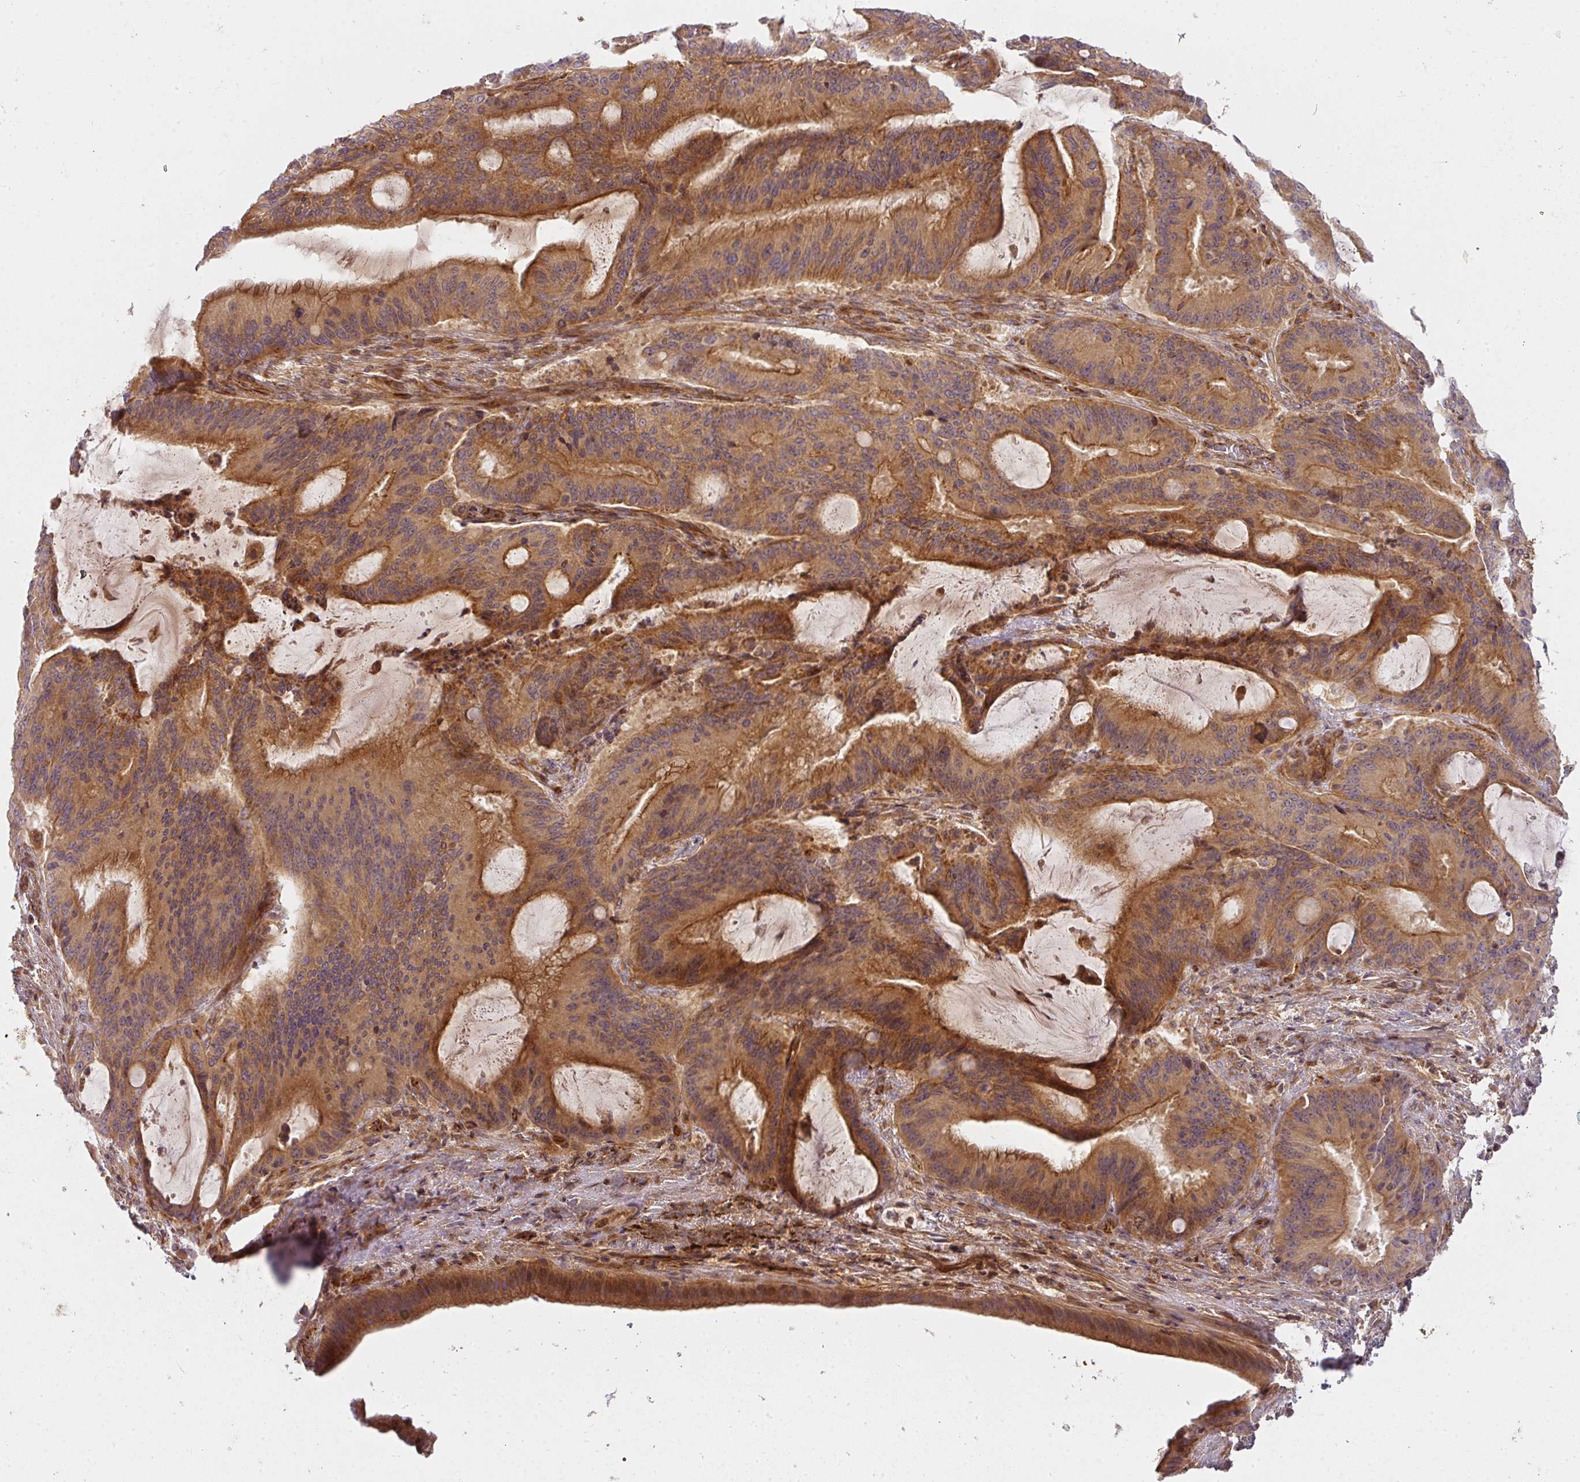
{"staining": {"intensity": "strong", "quantity": ">75%", "location": "cytoplasmic/membranous"}, "tissue": "liver cancer", "cell_type": "Tumor cells", "image_type": "cancer", "snomed": [{"axis": "morphology", "description": "Normal tissue, NOS"}, {"axis": "morphology", "description": "Cholangiocarcinoma"}, {"axis": "topography", "description": "Liver"}, {"axis": "topography", "description": "Peripheral nerve tissue"}], "caption": "Protein staining of cholangiocarcinoma (liver) tissue exhibits strong cytoplasmic/membranous positivity in approximately >75% of tumor cells. (IHC, brightfield microscopy, high magnification).", "gene": "CNOT1", "patient": {"sex": "female", "age": 73}}